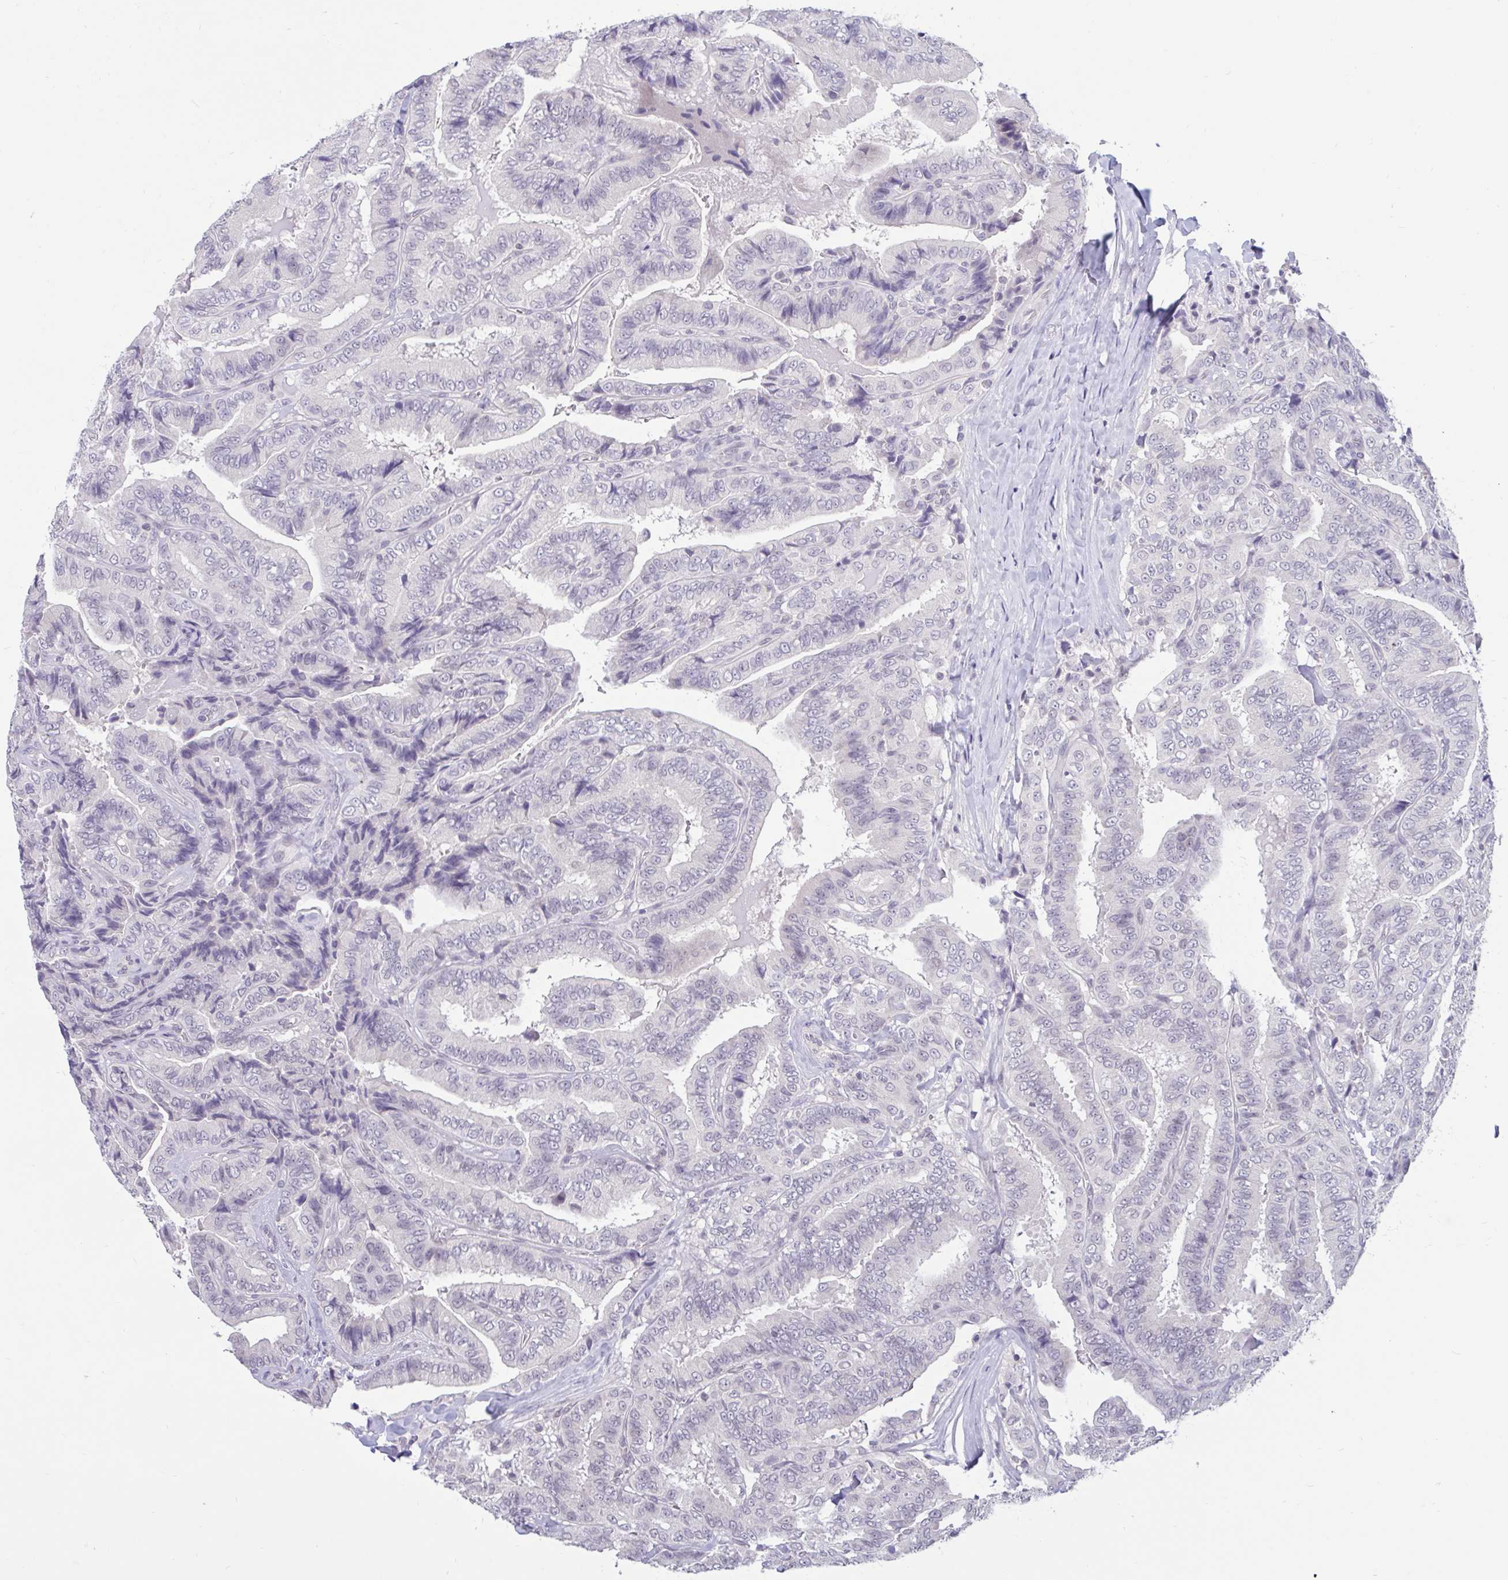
{"staining": {"intensity": "negative", "quantity": "none", "location": "none"}, "tissue": "thyroid cancer", "cell_type": "Tumor cells", "image_type": "cancer", "snomed": [{"axis": "morphology", "description": "Papillary adenocarcinoma, NOS"}, {"axis": "topography", "description": "Thyroid gland"}], "caption": "IHC image of neoplastic tissue: human thyroid cancer (papillary adenocarcinoma) stained with DAB (3,3'-diaminobenzidine) shows no significant protein expression in tumor cells.", "gene": "ARPP19", "patient": {"sex": "male", "age": 61}}